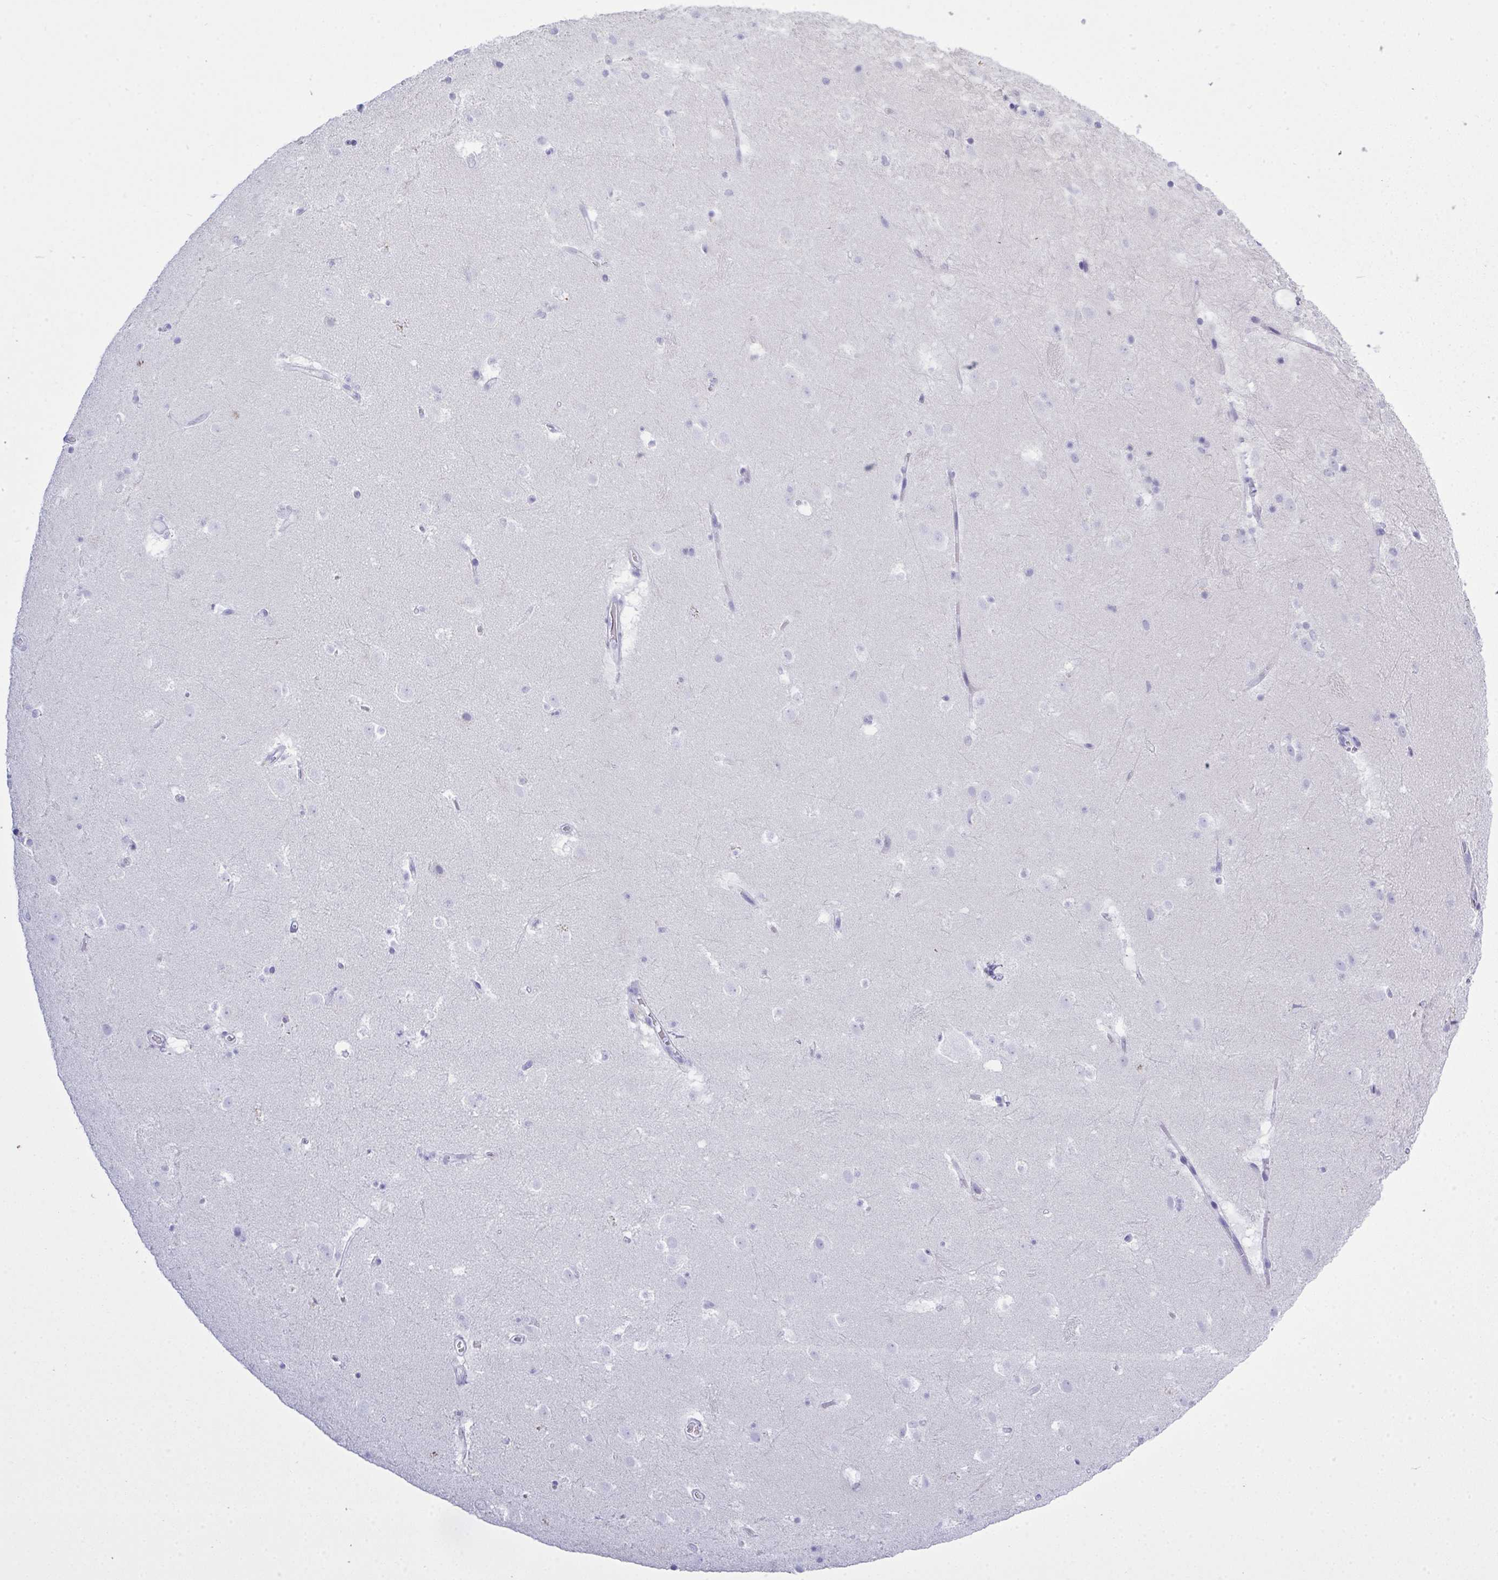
{"staining": {"intensity": "negative", "quantity": "none", "location": "none"}, "tissue": "caudate", "cell_type": "Glial cells", "image_type": "normal", "snomed": [{"axis": "morphology", "description": "Normal tissue, NOS"}, {"axis": "topography", "description": "Lateral ventricle wall"}], "caption": "Photomicrograph shows no protein staining in glial cells of normal caudate. (DAB immunohistochemistry visualized using brightfield microscopy, high magnification).", "gene": "GLB1L2", "patient": {"sex": "male", "age": 37}}